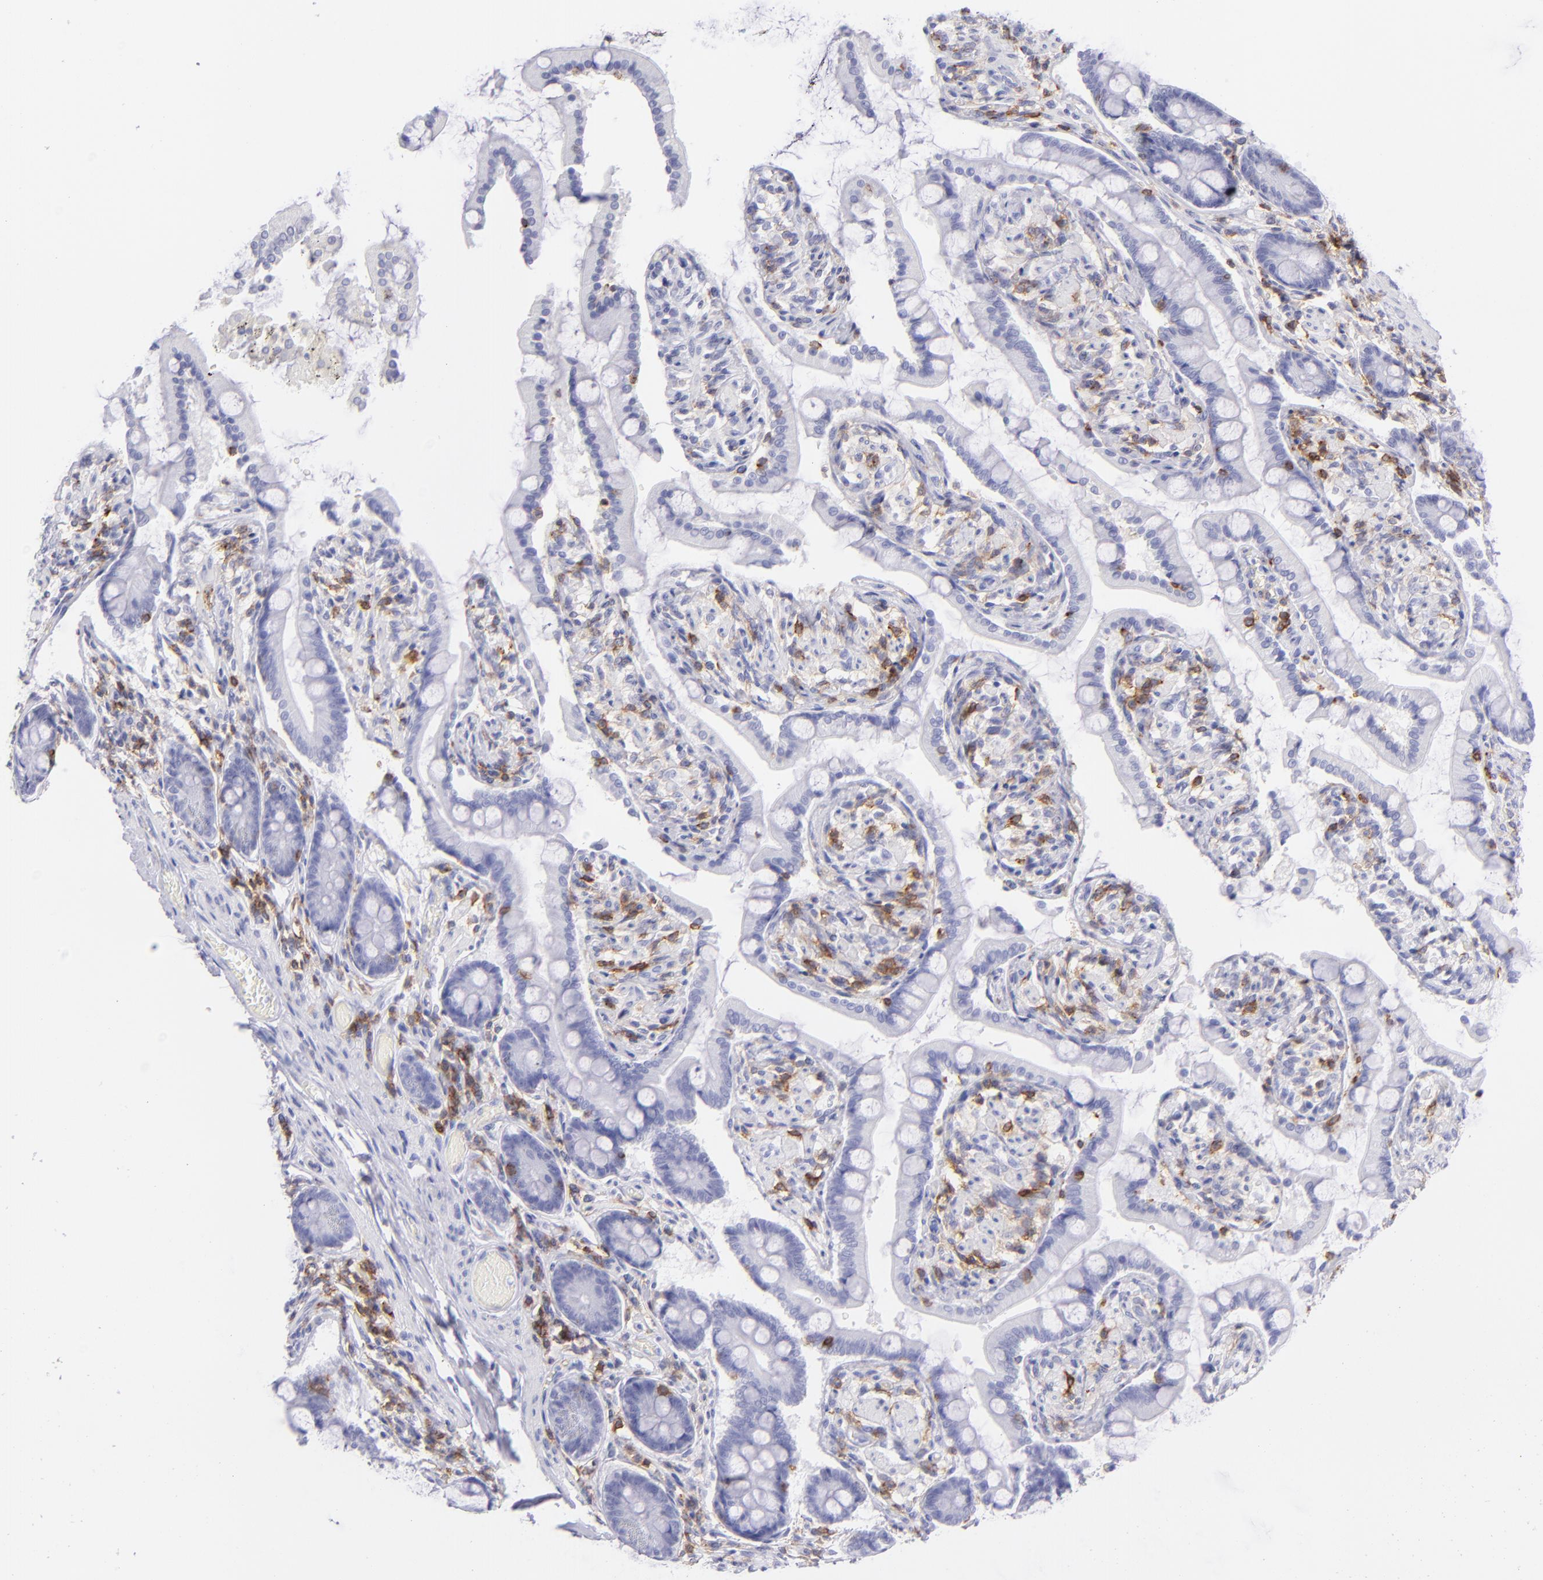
{"staining": {"intensity": "negative", "quantity": "none", "location": "none"}, "tissue": "small intestine", "cell_type": "Glandular cells", "image_type": "normal", "snomed": [{"axis": "morphology", "description": "Normal tissue, NOS"}, {"axis": "topography", "description": "Small intestine"}], "caption": "The immunohistochemistry (IHC) image has no significant expression in glandular cells of small intestine.", "gene": "CD69", "patient": {"sex": "male", "age": 41}}